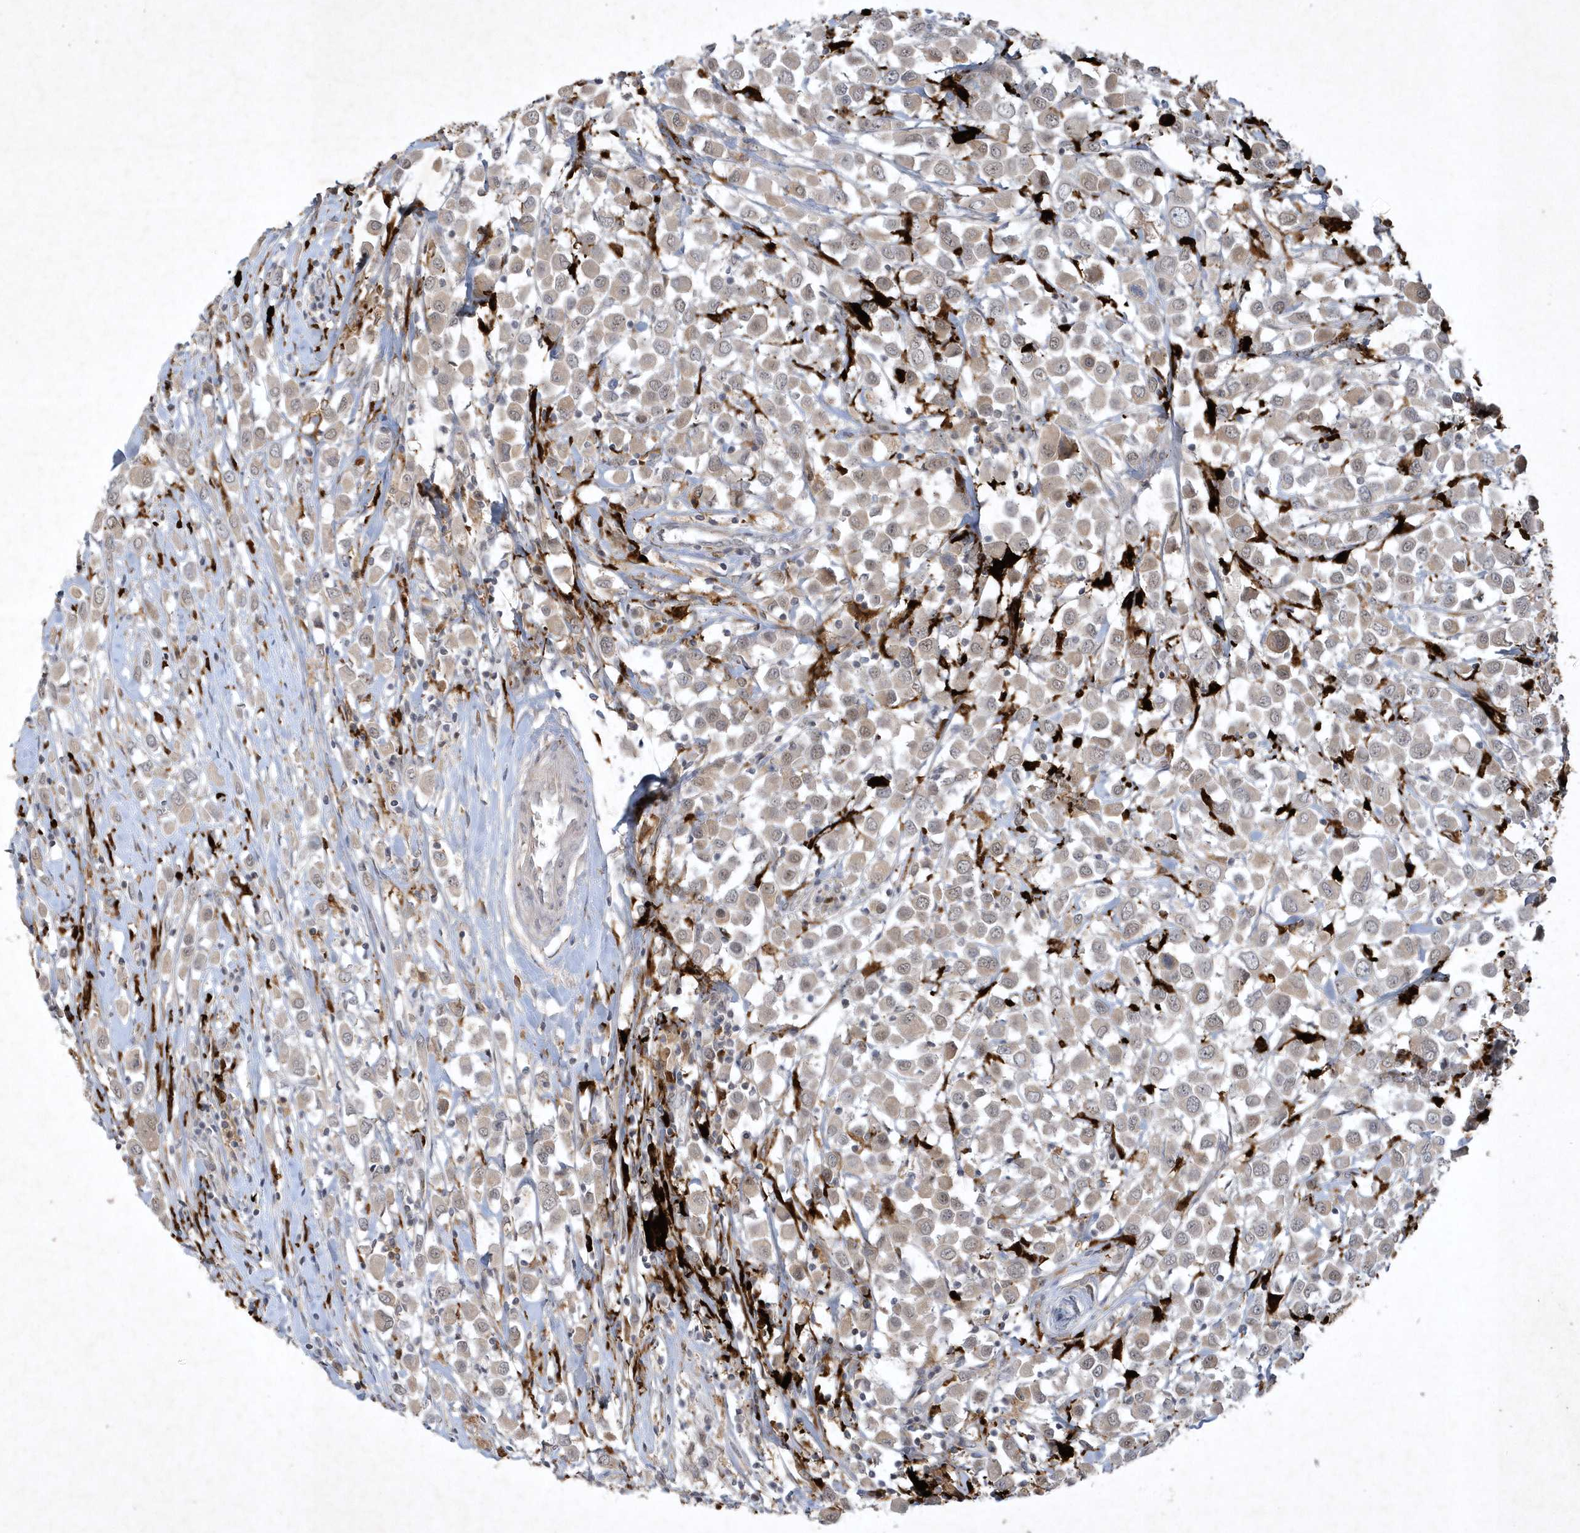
{"staining": {"intensity": "weak", "quantity": "25%-75%", "location": "cytoplasmic/membranous"}, "tissue": "breast cancer", "cell_type": "Tumor cells", "image_type": "cancer", "snomed": [{"axis": "morphology", "description": "Duct carcinoma"}, {"axis": "topography", "description": "Breast"}], "caption": "Invasive ductal carcinoma (breast) was stained to show a protein in brown. There is low levels of weak cytoplasmic/membranous staining in approximately 25%-75% of tumor cells. (Brightfield microscopy of DAB IHC at high magnification).", "gene": "THG1L", "patient": {"sex": "female", "age": 61}}